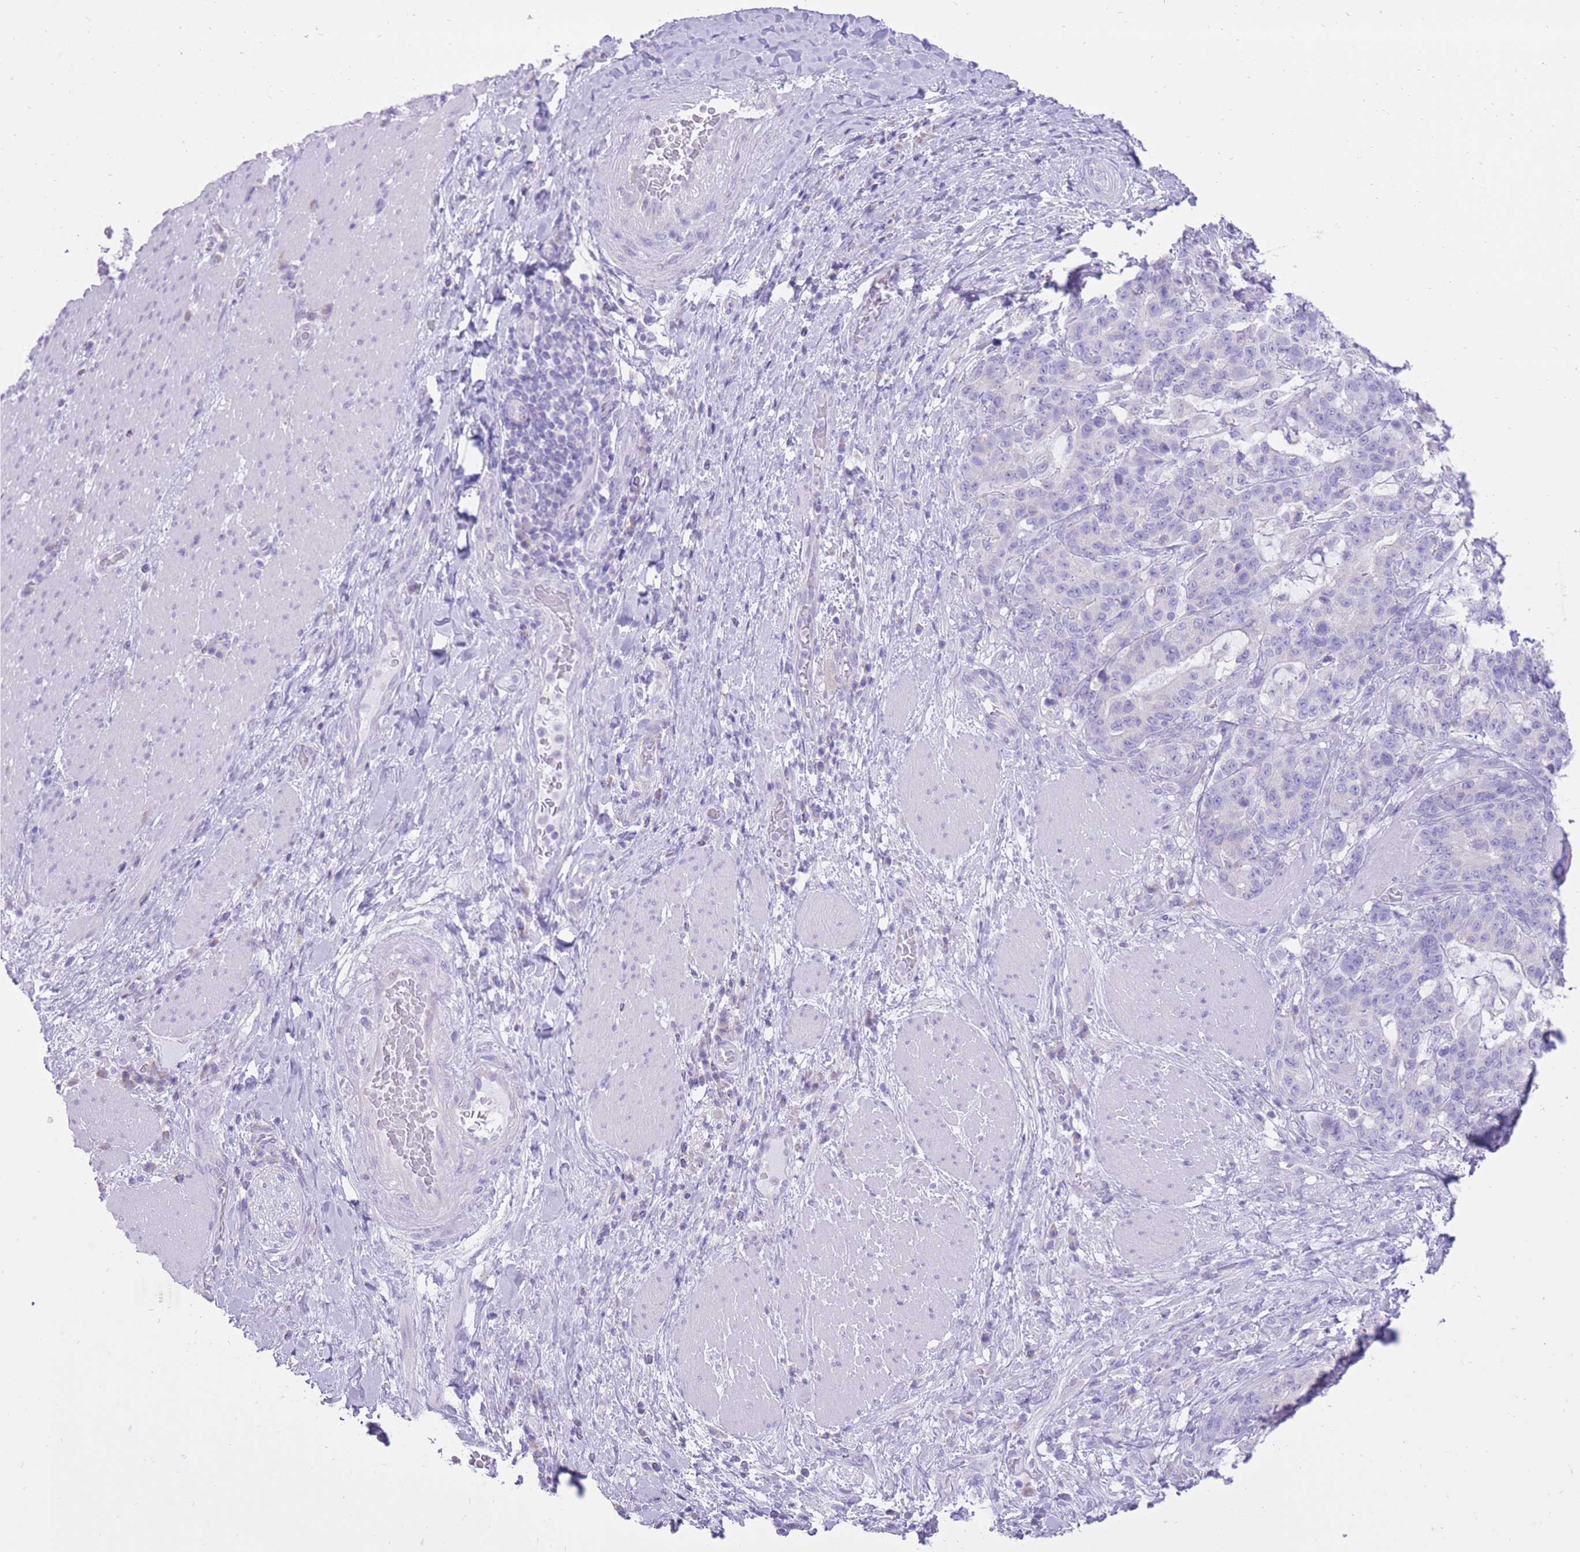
{"staining": {"intensity": "negative", "quantity": "none", "location": "none"}, "tissue": "stomach cancer", "cell_type": "Tumor cells", "image_type": "cancer", "snomed": [{"axis": "morphology", "description": "Normal tissue, NOS"}, {"axis": "morphology", "description": "Adenocarcinoma, NOS"}, {"axis": "topography", "description": "Stomach"}], "caption": "Immunohistochemical staining of adenocarcinoma (stomach) demonstrates no significant expression in tumor cells.", "gene": "SLC4A4", "patient": {"sex": "female", "age": 64}}